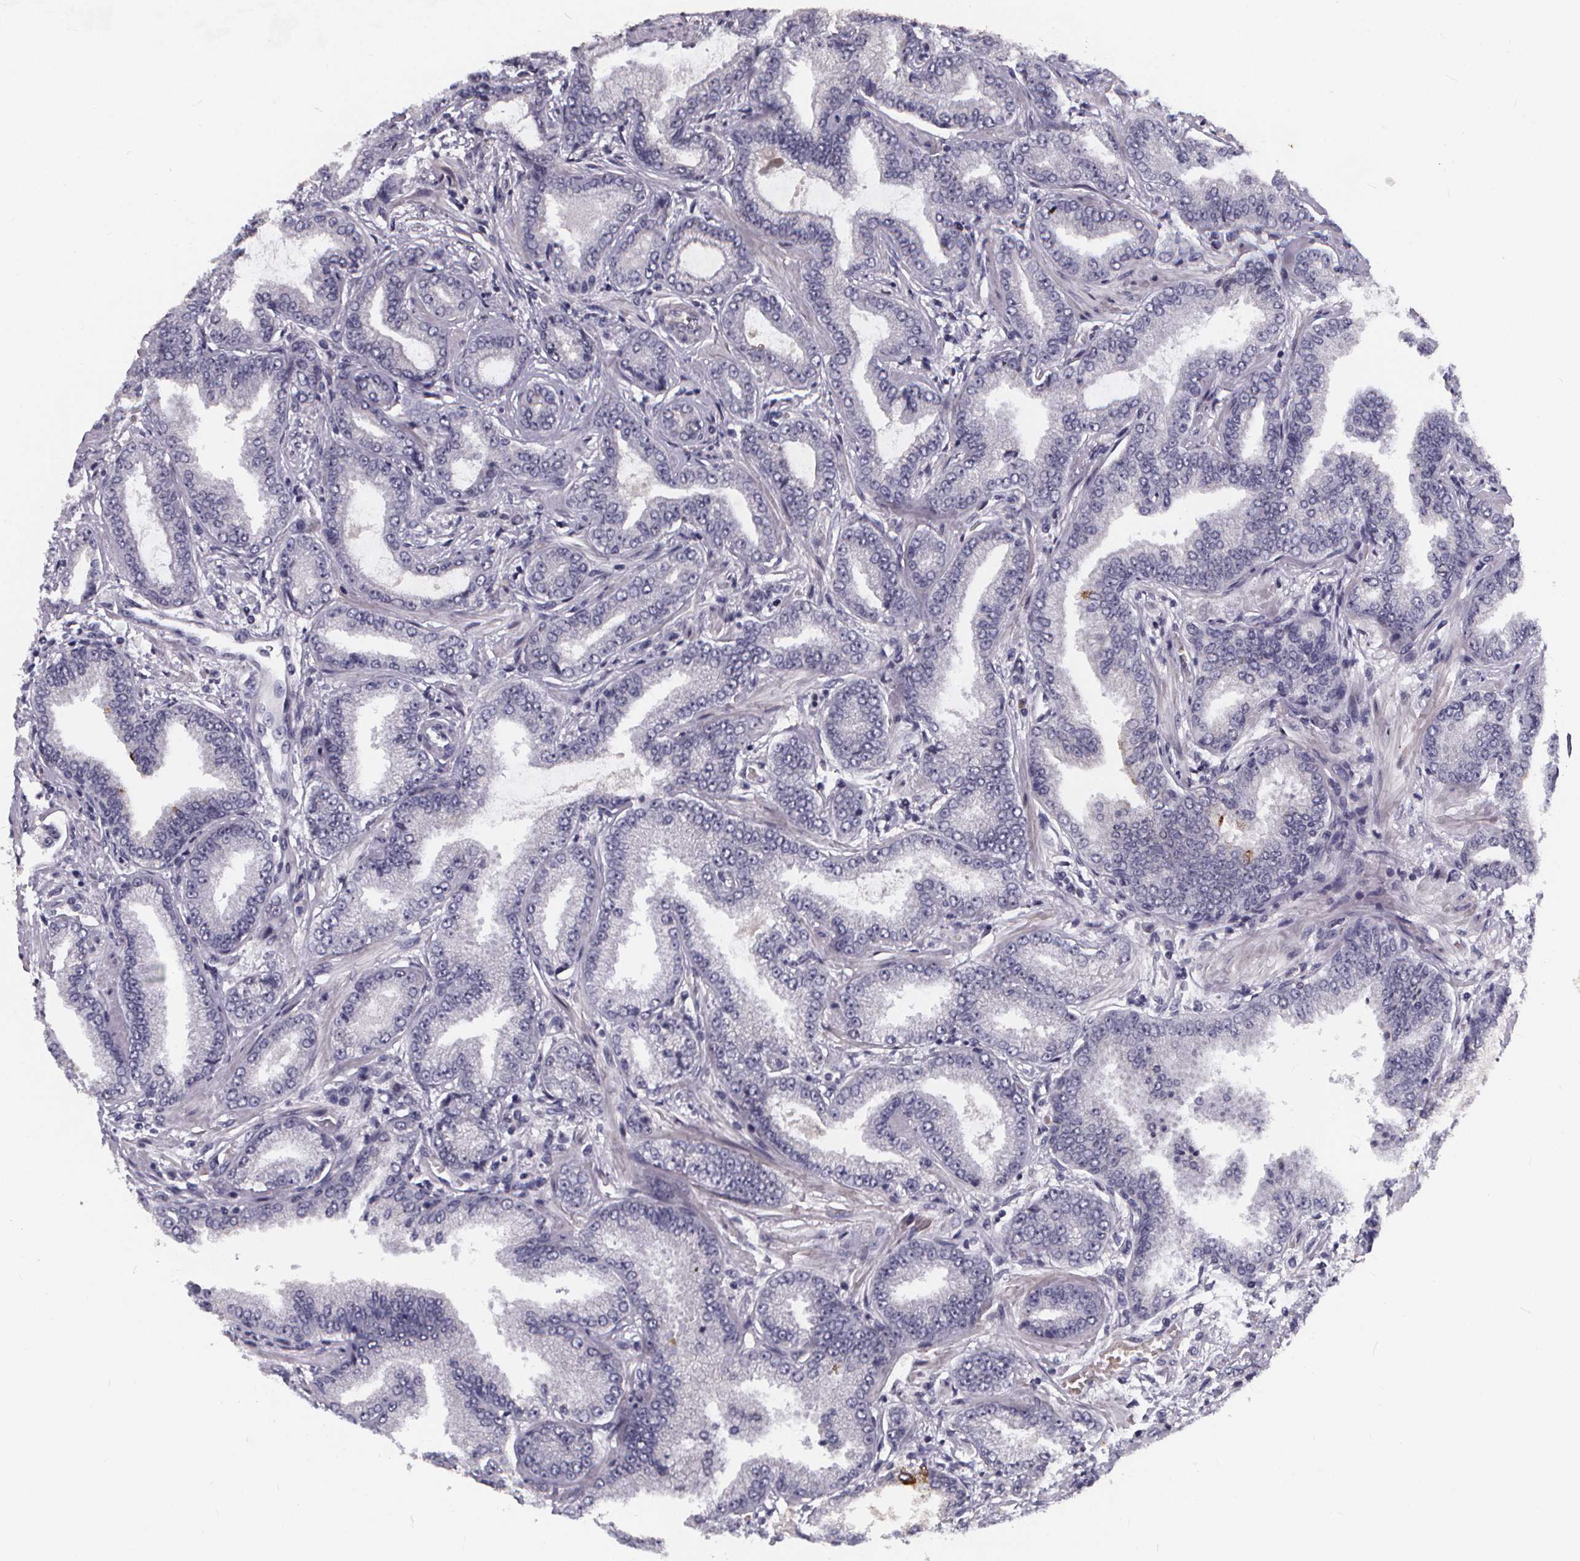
{"staining": {"intensity": "negative", "quantity": "none", "location": "none"}, "tissue": "prostate cancer", "cell_type": "Tumor cells", "image_type": "cancer", "snomed": [{"axis": "morphology", "description": "Adenocarcinoma, Low grade"}, {"axis": "topography", "description": "Prostate"}], "caption": "This is an immunohistochemistry image of human adenocarcinoma (low-grade) (prostate). There is no positivity in tumor cells.", "gene": "AGT", "patient": {"sex": "male", "age": 55}}